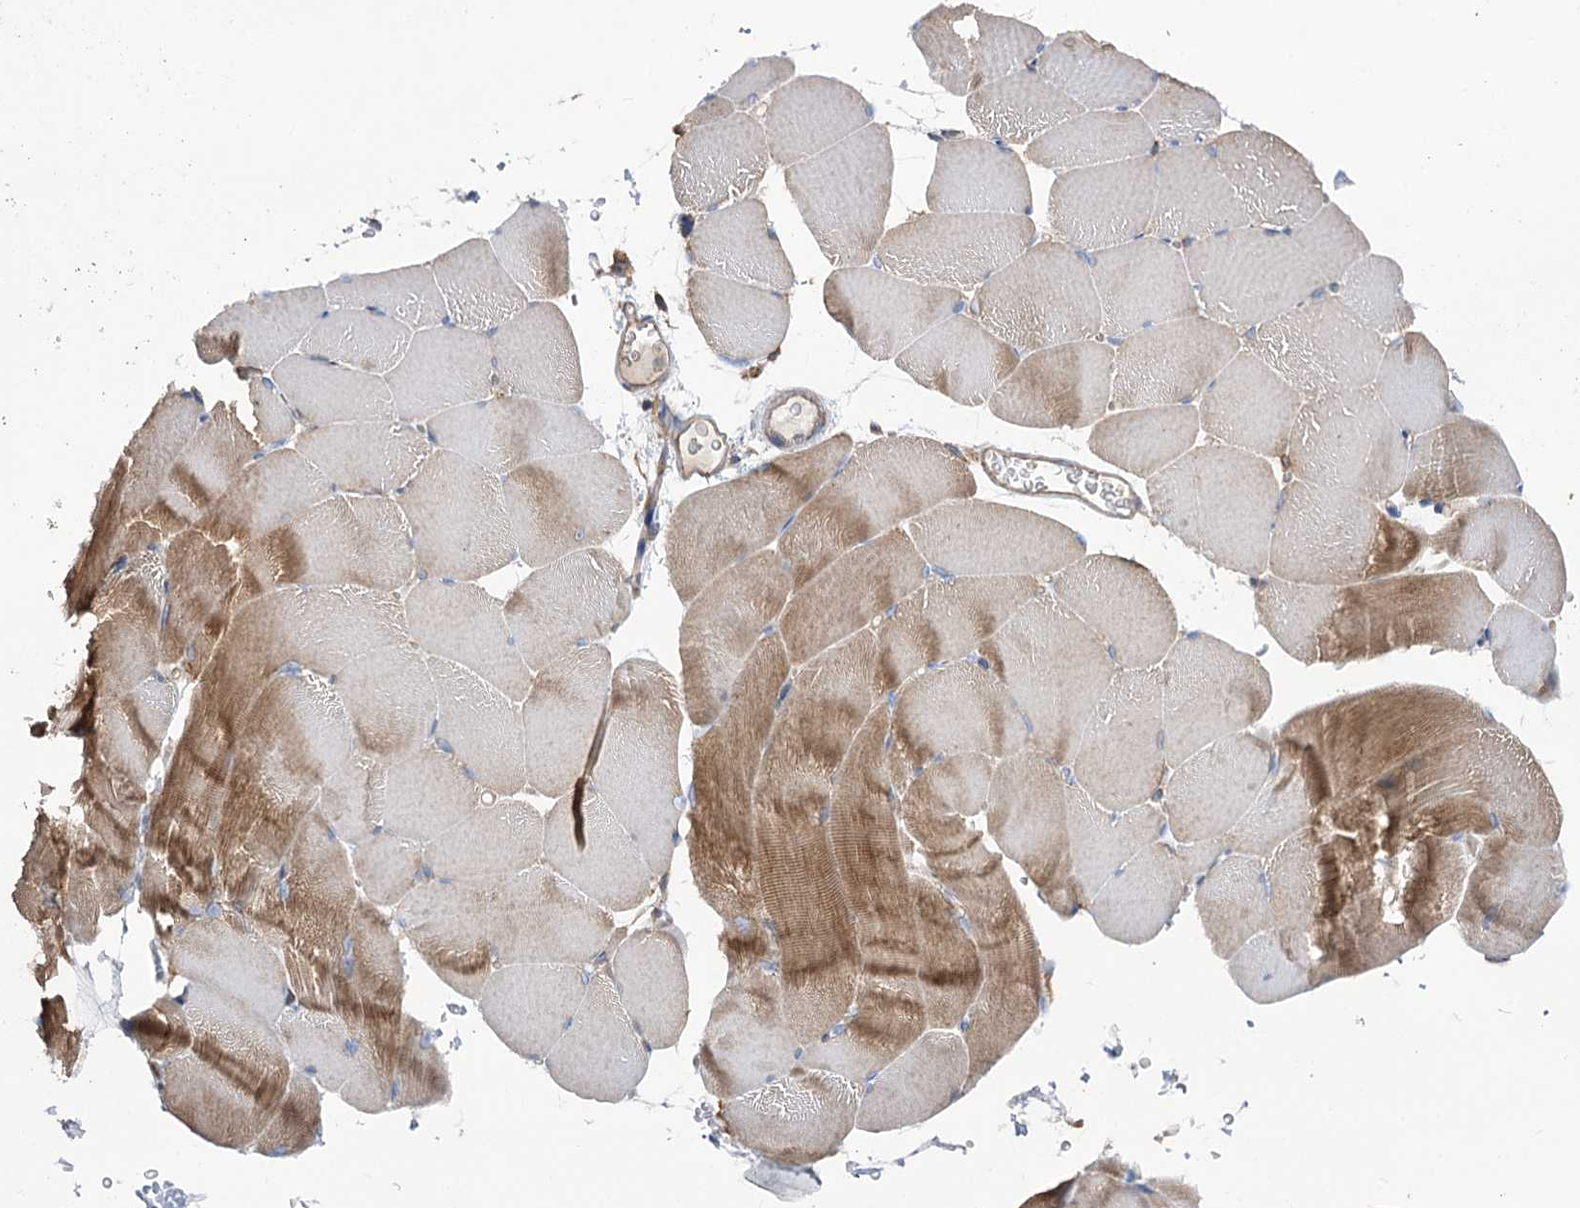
{"staining": {"intensity": "moderate", "quantity": "25%-75%", "location": "cytoplasmic/membranous"}, "tissue": "skeletal muscle", "cell_type": "Myocytes", "image_type": "normal", "snomed": [{"axis": "morphology", "description": "Normal tissue, NOS"}, {"axis": "topography", "description": "Skeletal muscle"}, {"axis": "topography", "description": "Parathyroid gland"}], "caption": "DAB (3,3'-diaminobenzidine) immunohistochemical staining of normal skeletal muscle demonstrates moderate cytoplasmic/membranous protein positivity in approximately 25%-75% of myocytes. Immunohistochemistry (ihc) stains the protein in brown and the nuclei are stained blue.", "gene": "MSANTD2", "patient": {"sex": "female", "age": 37}}